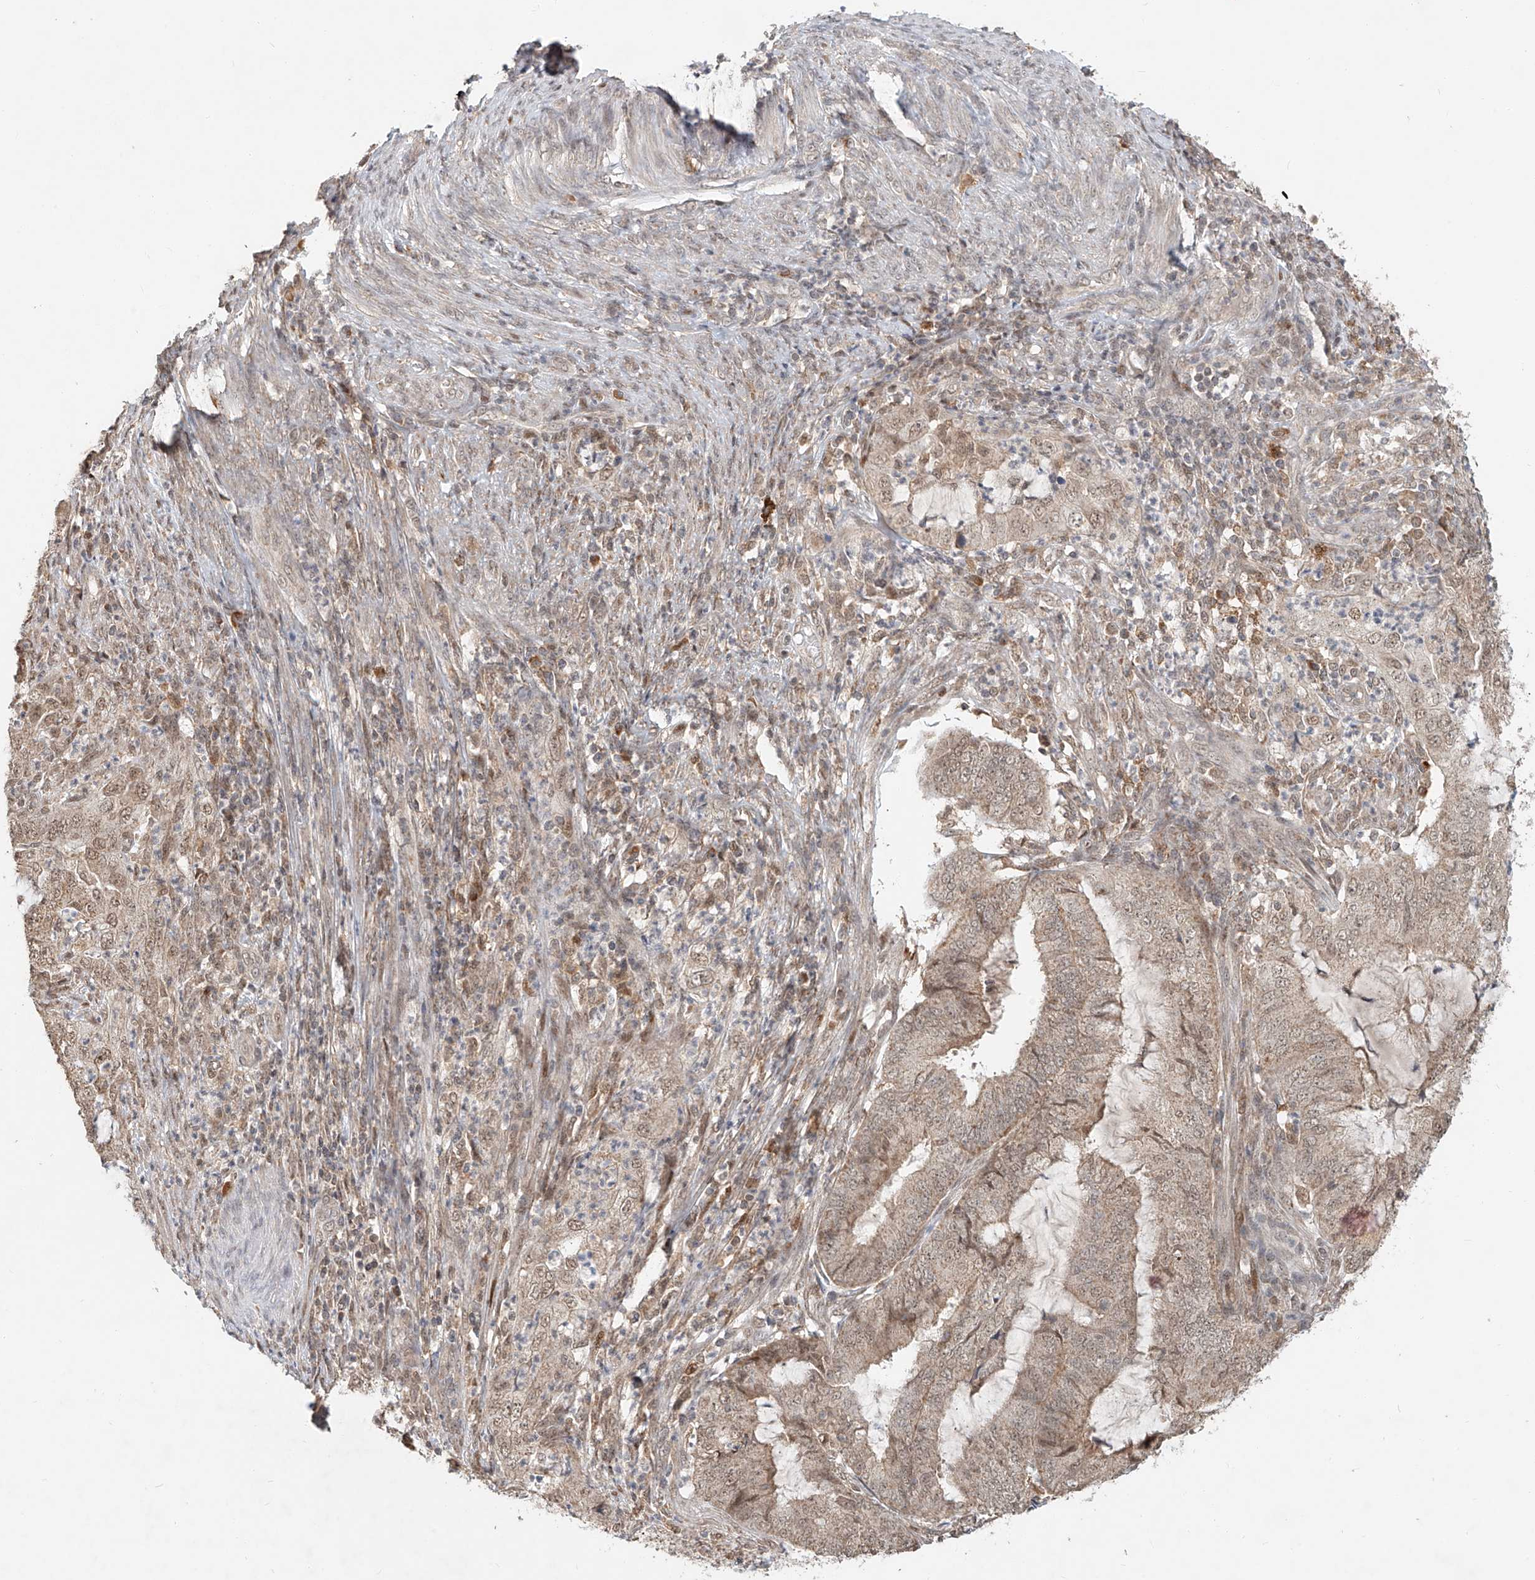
{"staining": {"intensity": "weak", "quantity": "25%-75%", "location": "cytoplasmic/membranous,nuclear"}, "tissue": "endometrial cancer", "cell_type": "Tumor cells", "image_type": "cancer", "snomed": [{"axis": "morphology", "description": "Adenocarcinoma, NOS"}, {"axis": "topography", "description": "Endometrium"}], "caption": "The histopathology image shows staining of adenocarcinoma (endometrial), revealing weak cytoplasmic/membranous and nuclear protein positivity (brown color) within tumor cells.", "gene": "SYTL3", "patient": {"sex": "female", "age": 51}}